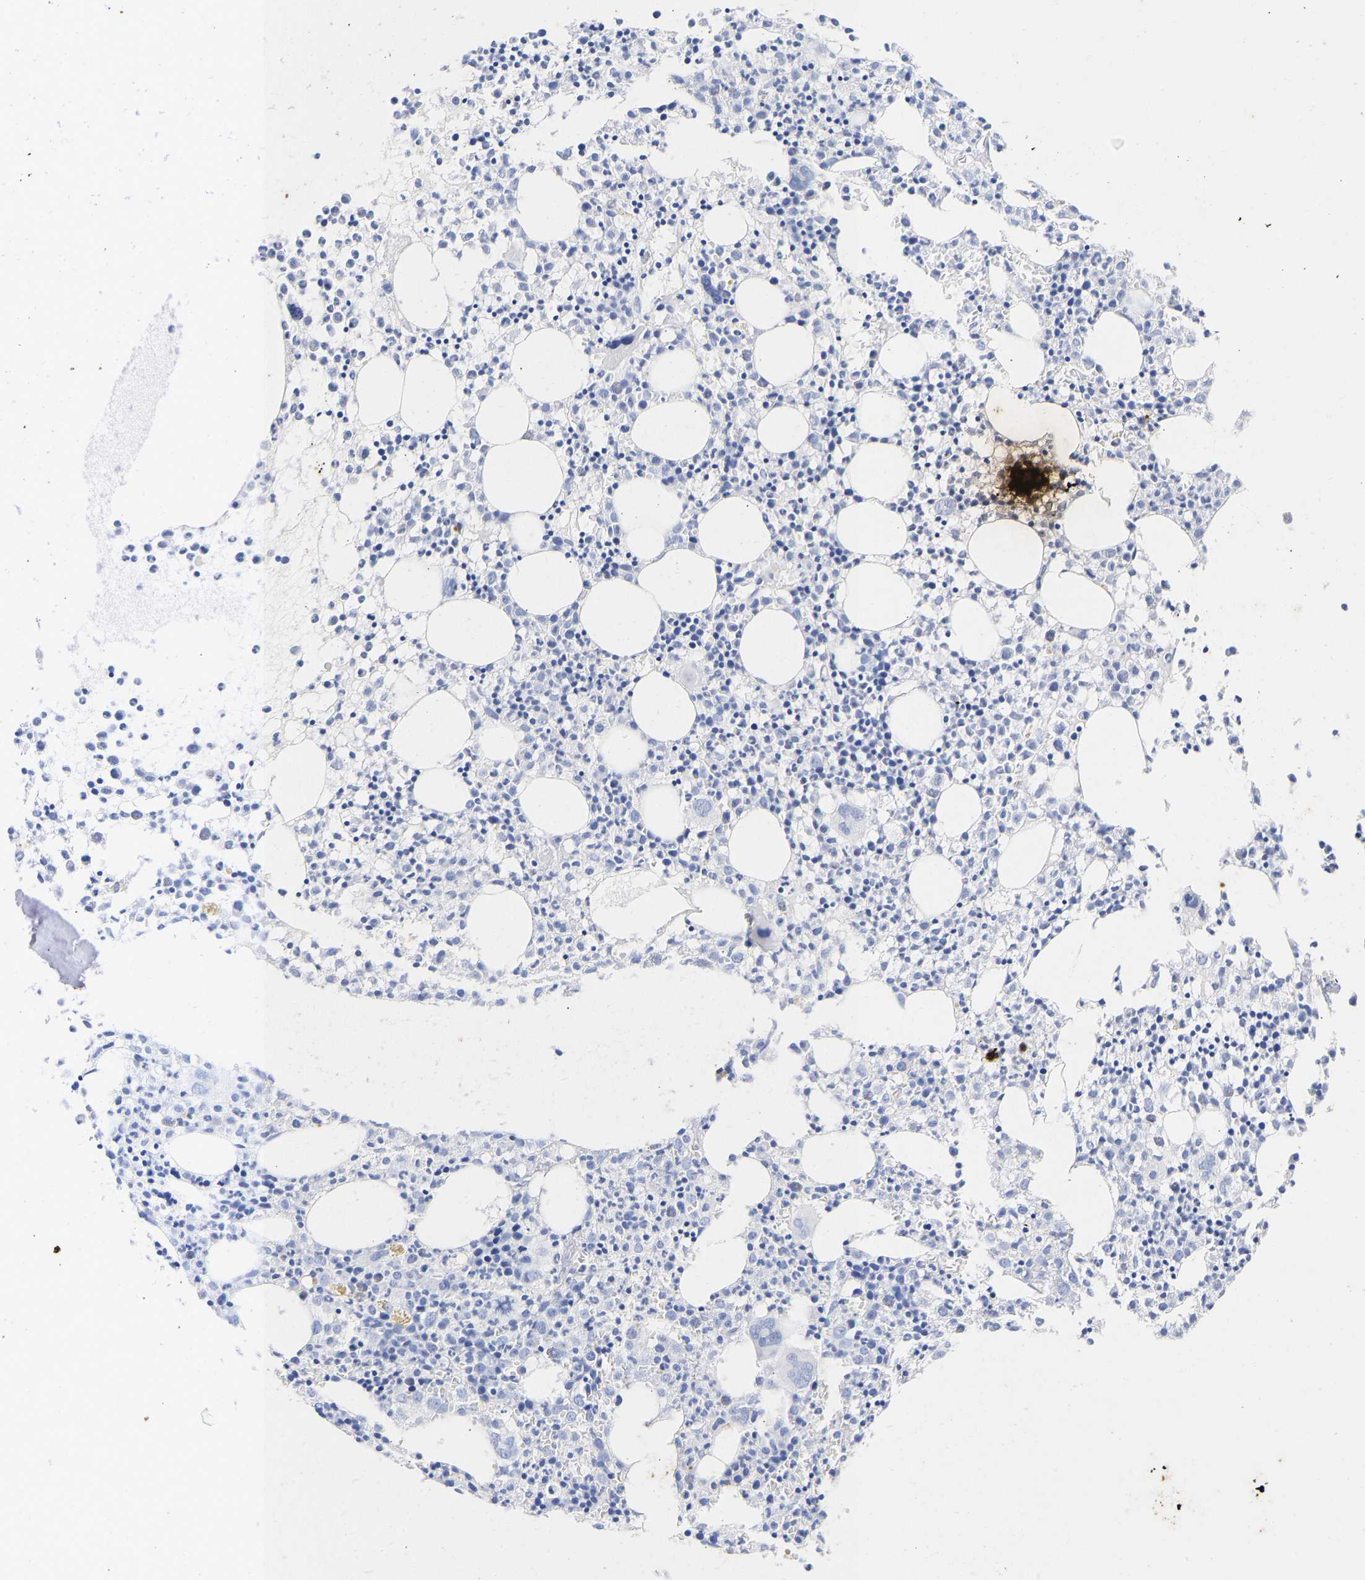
{"staining": {"intensity": "negative", "quantity": "none", "location": "none"}, "tissue": "bone marrow", "cell_type": "Hematopoietic cells", "image_type": "normal", "snomed": [{"axis": "morphology", "description": "Normal tissue, NOS"}, {"axis": "morphology", "description": "Inflammation, NOS"}, {"axis": "topography", "description": "Bone marrow"}], "caption": "Protein analysis of unremarkable bone marrow reveals no significant expression in hematopoietic cells. (Stains: DAB (3,3'-diaminobenzidine) immunohistochemistry with hematoxylin counter stain, Microscopy: brightfield microscopy at high magnification).", "gene": "KRT1", "patient": {"sex": "male", "age": 25}}